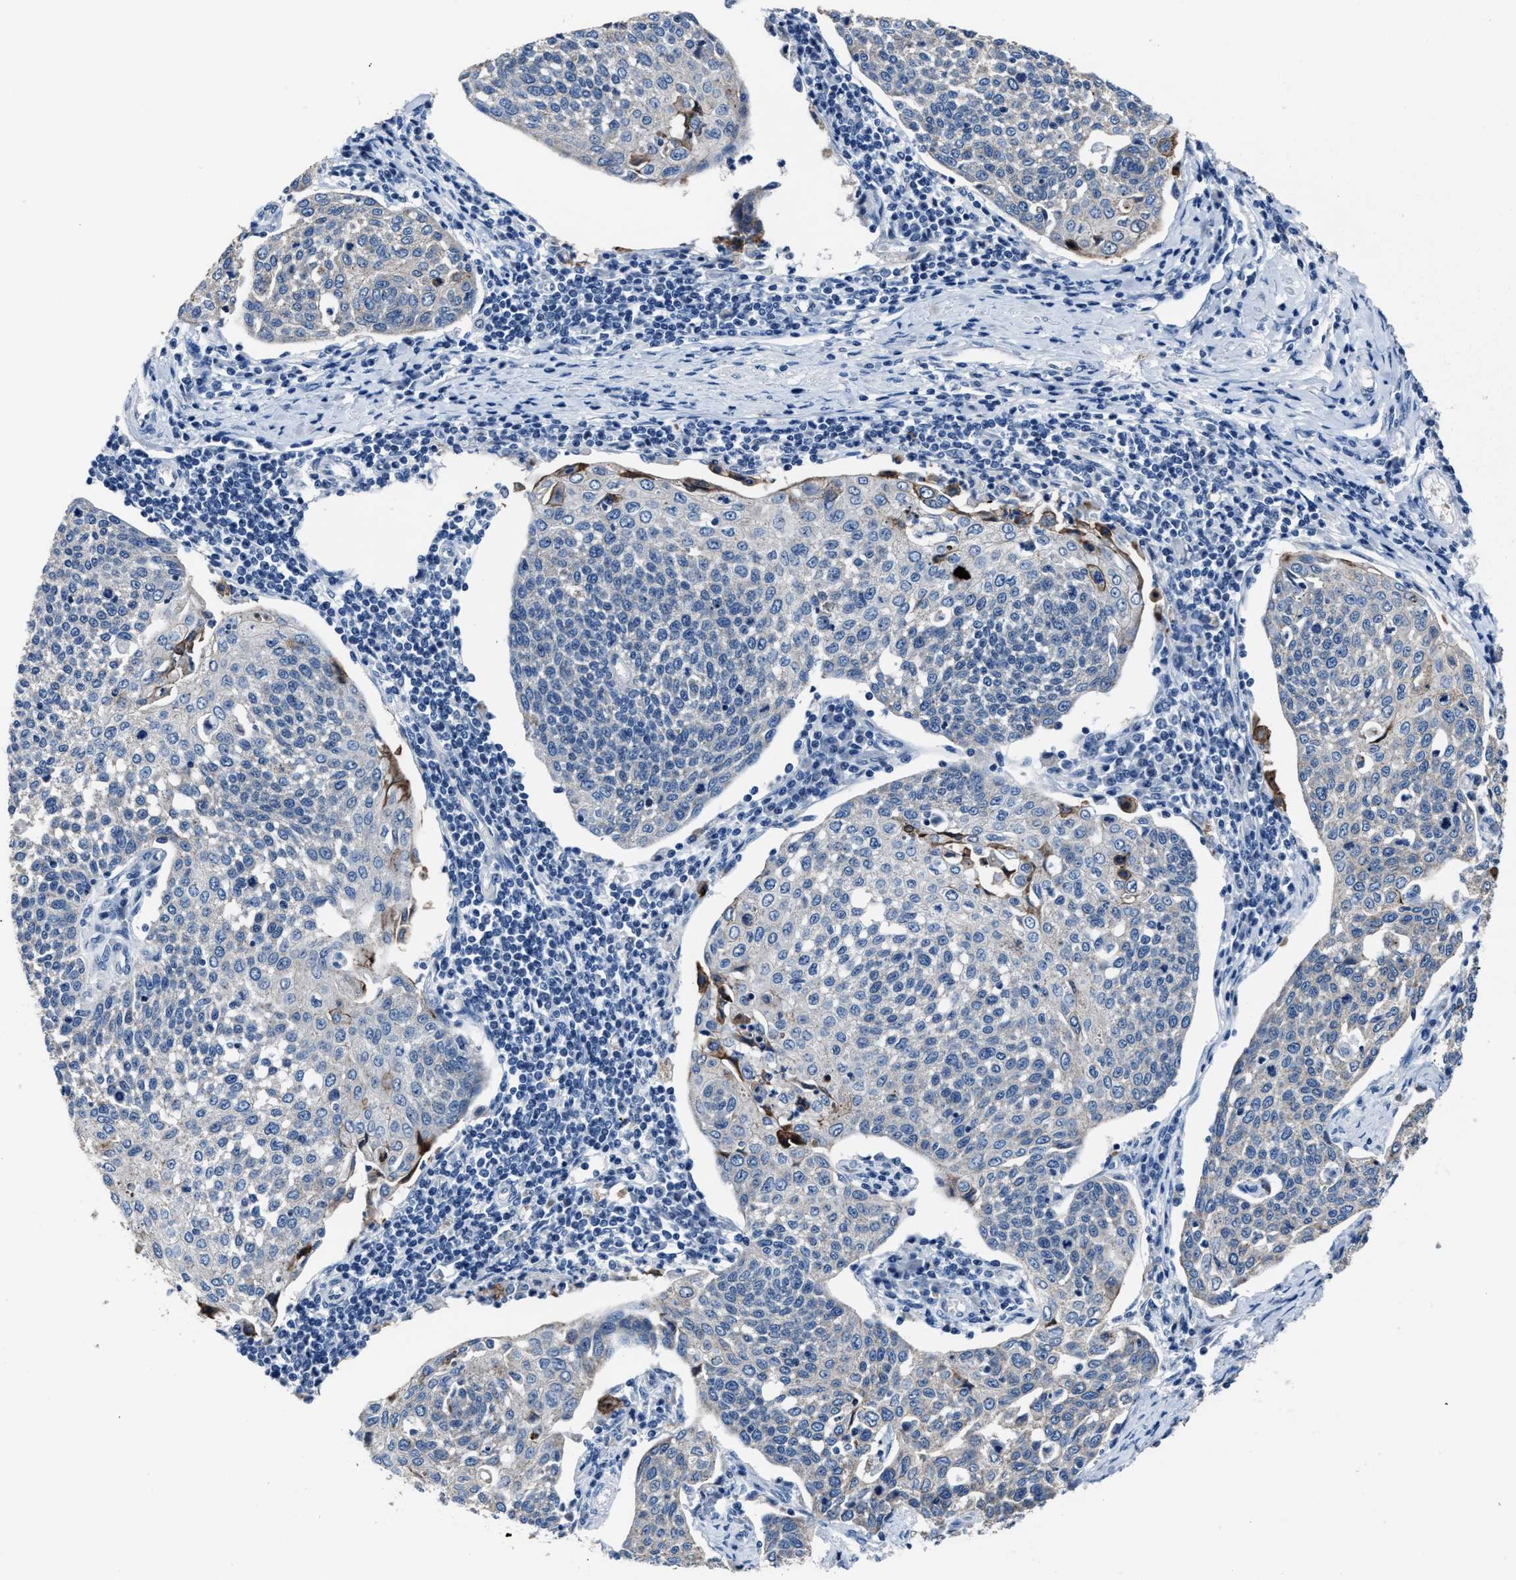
{"staining": {"intensity": "negative", "quantity": "none", "location": "none"}, "tissue": "cervical cancer", "cell_type": "Tumor cells", "image_type": "cancer", "snomed": [{"axis": "morphology", "description": "Squamous cell carcinoma, NOS"}, {"axis": "topography", "description": "Cervix"}], "caption": "The immunohistochemistry micrograph has no significant expression in tumor cells of cervical cancer tissue. (Brightfield microscopy of DAB (3,3'-diaminobenzidine) immunohistochemistry at high magnification).", "gene": "GHITM", "patient": {"sex": "female", "age": 34}}